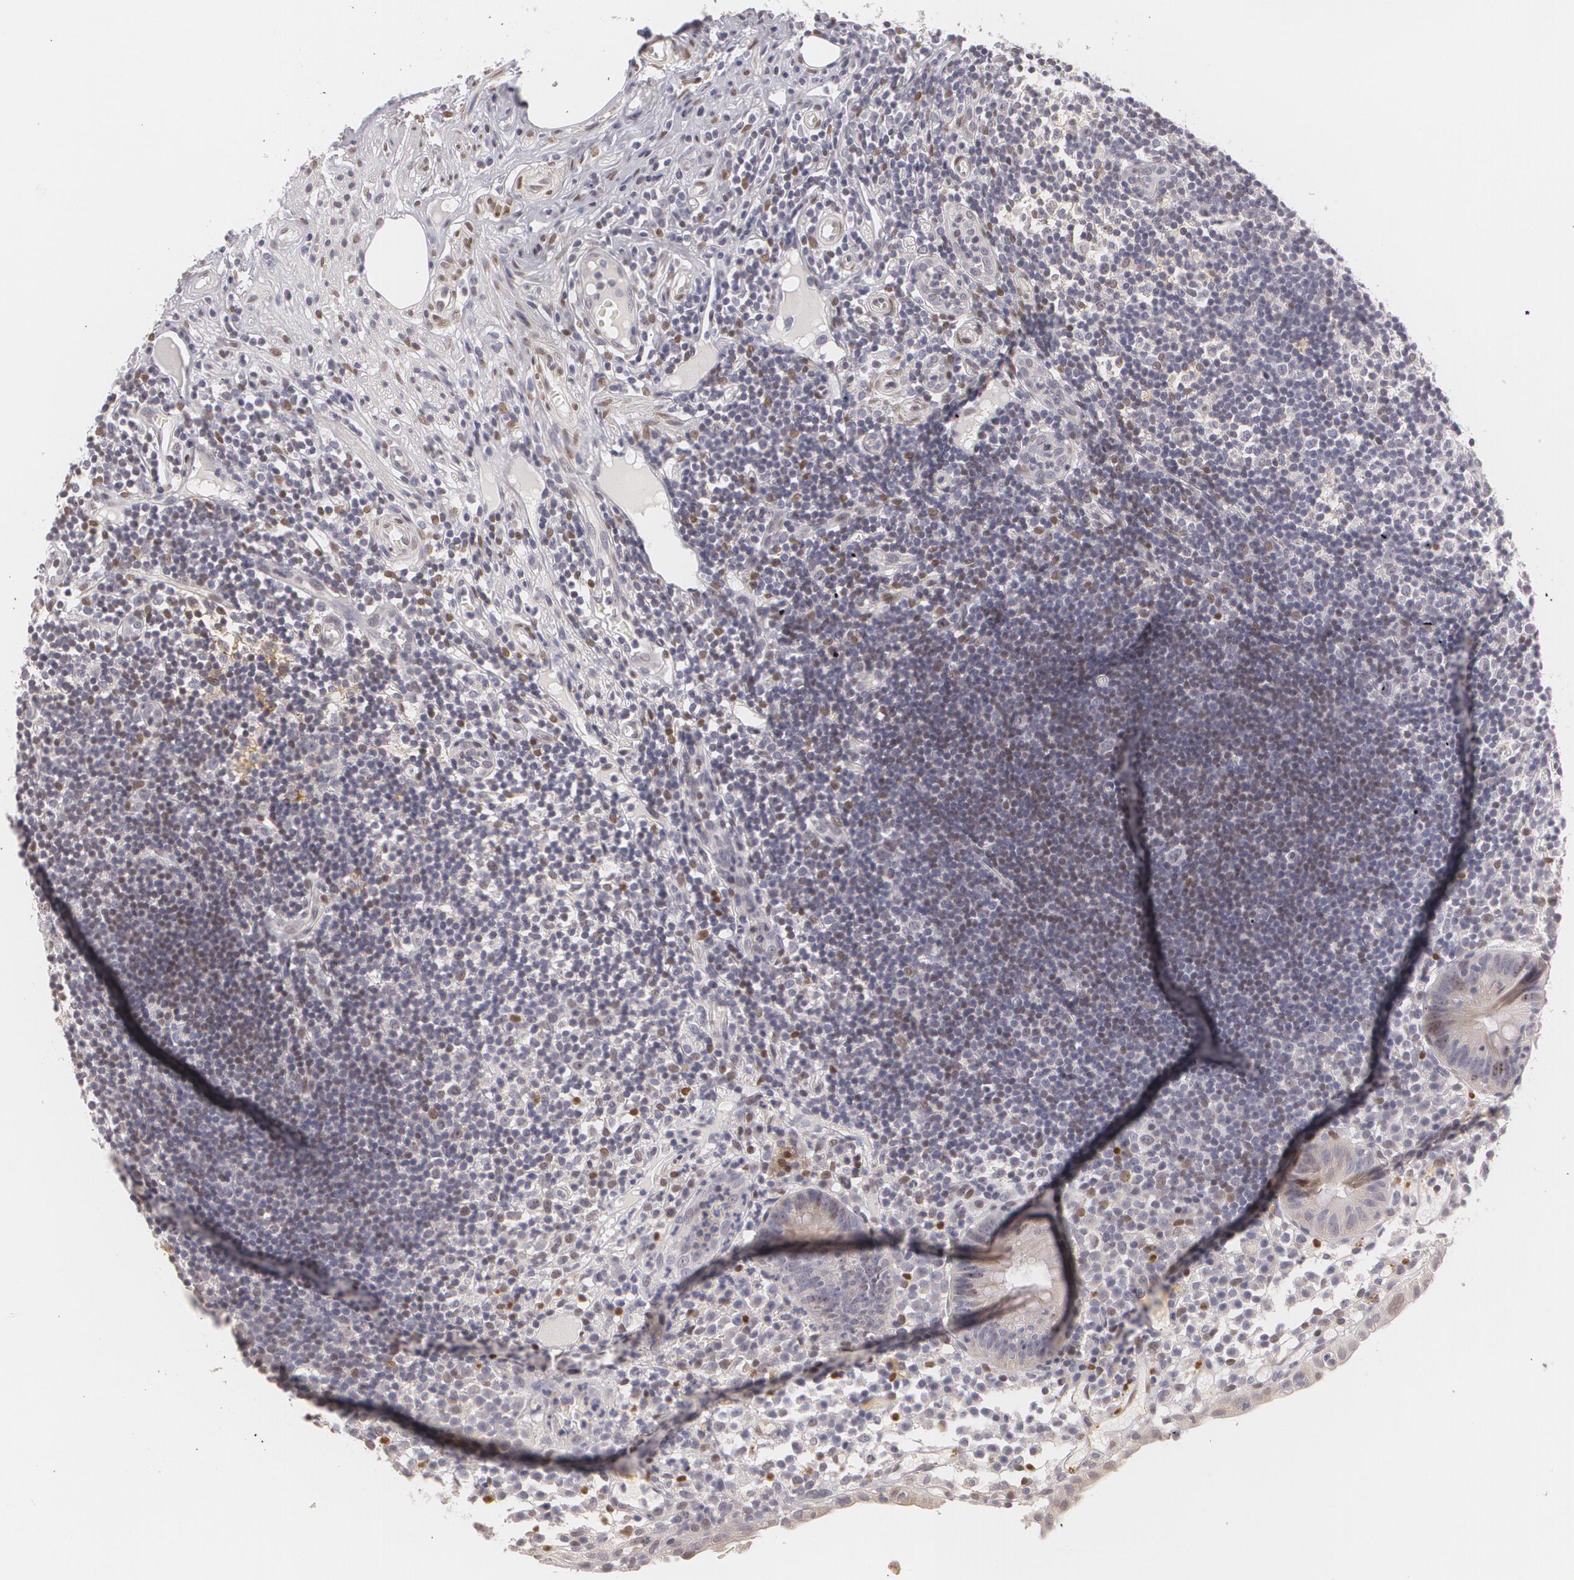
{"staining": {"intensity": "weak", "quantity": "<25%", "location": "nuclear"}, "tissue": "appendix", "cell_type": "Glandular cells", "image_type": "normal", "snomed": [{"axis": "morphology", "description": "Normal tissue, NOS"}, {"axis": "topography", "description": "Appendix"}], "caption": "Normal appendix was stained to show a protein in brown. There is no significant positivity in glandular cells.", "gene": "ZBTB16", "patient": {"sex": "male", "age": 25}}